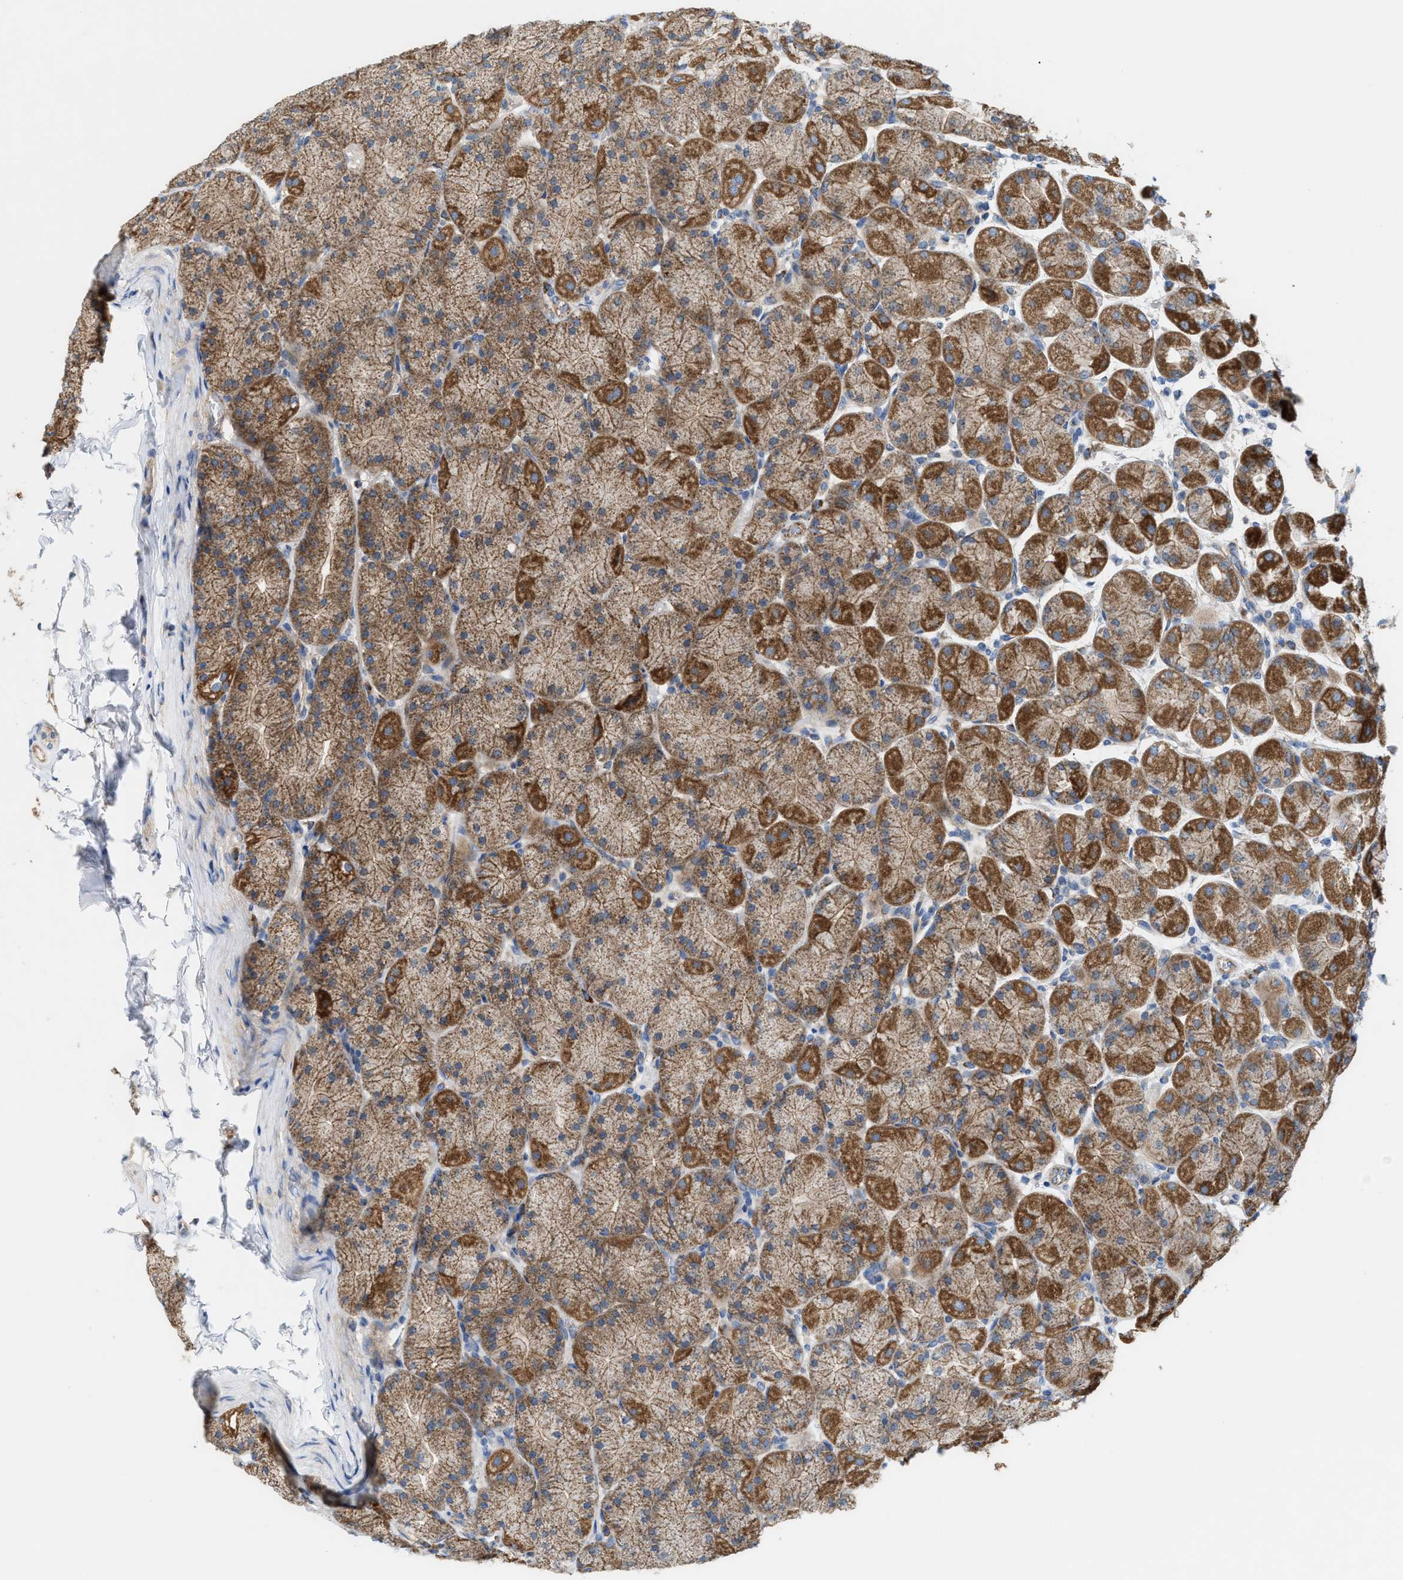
{"staining": {"intensity": "moderate", "quantity": ">75%", "location": "cytoplasmic/membranous"}, "tissue": "stomach", "cell_type": "Glandular cells", "image_type": "normal", "snomed": [{"axis": "morphology", "description": "Normal tissue, NOS"}, {"axis": "topography", "description": "Stomach, upper"}], "caption": "A histopathology image of stomach stained for a protein reveals moderate cytoplasmic/membranous brown staining in glandular cells. (DAB IHC, brown staining for protein, blue staining for nuclei).", "gene": "OXSM", "patient": {"sex": "female", "age": 56}}